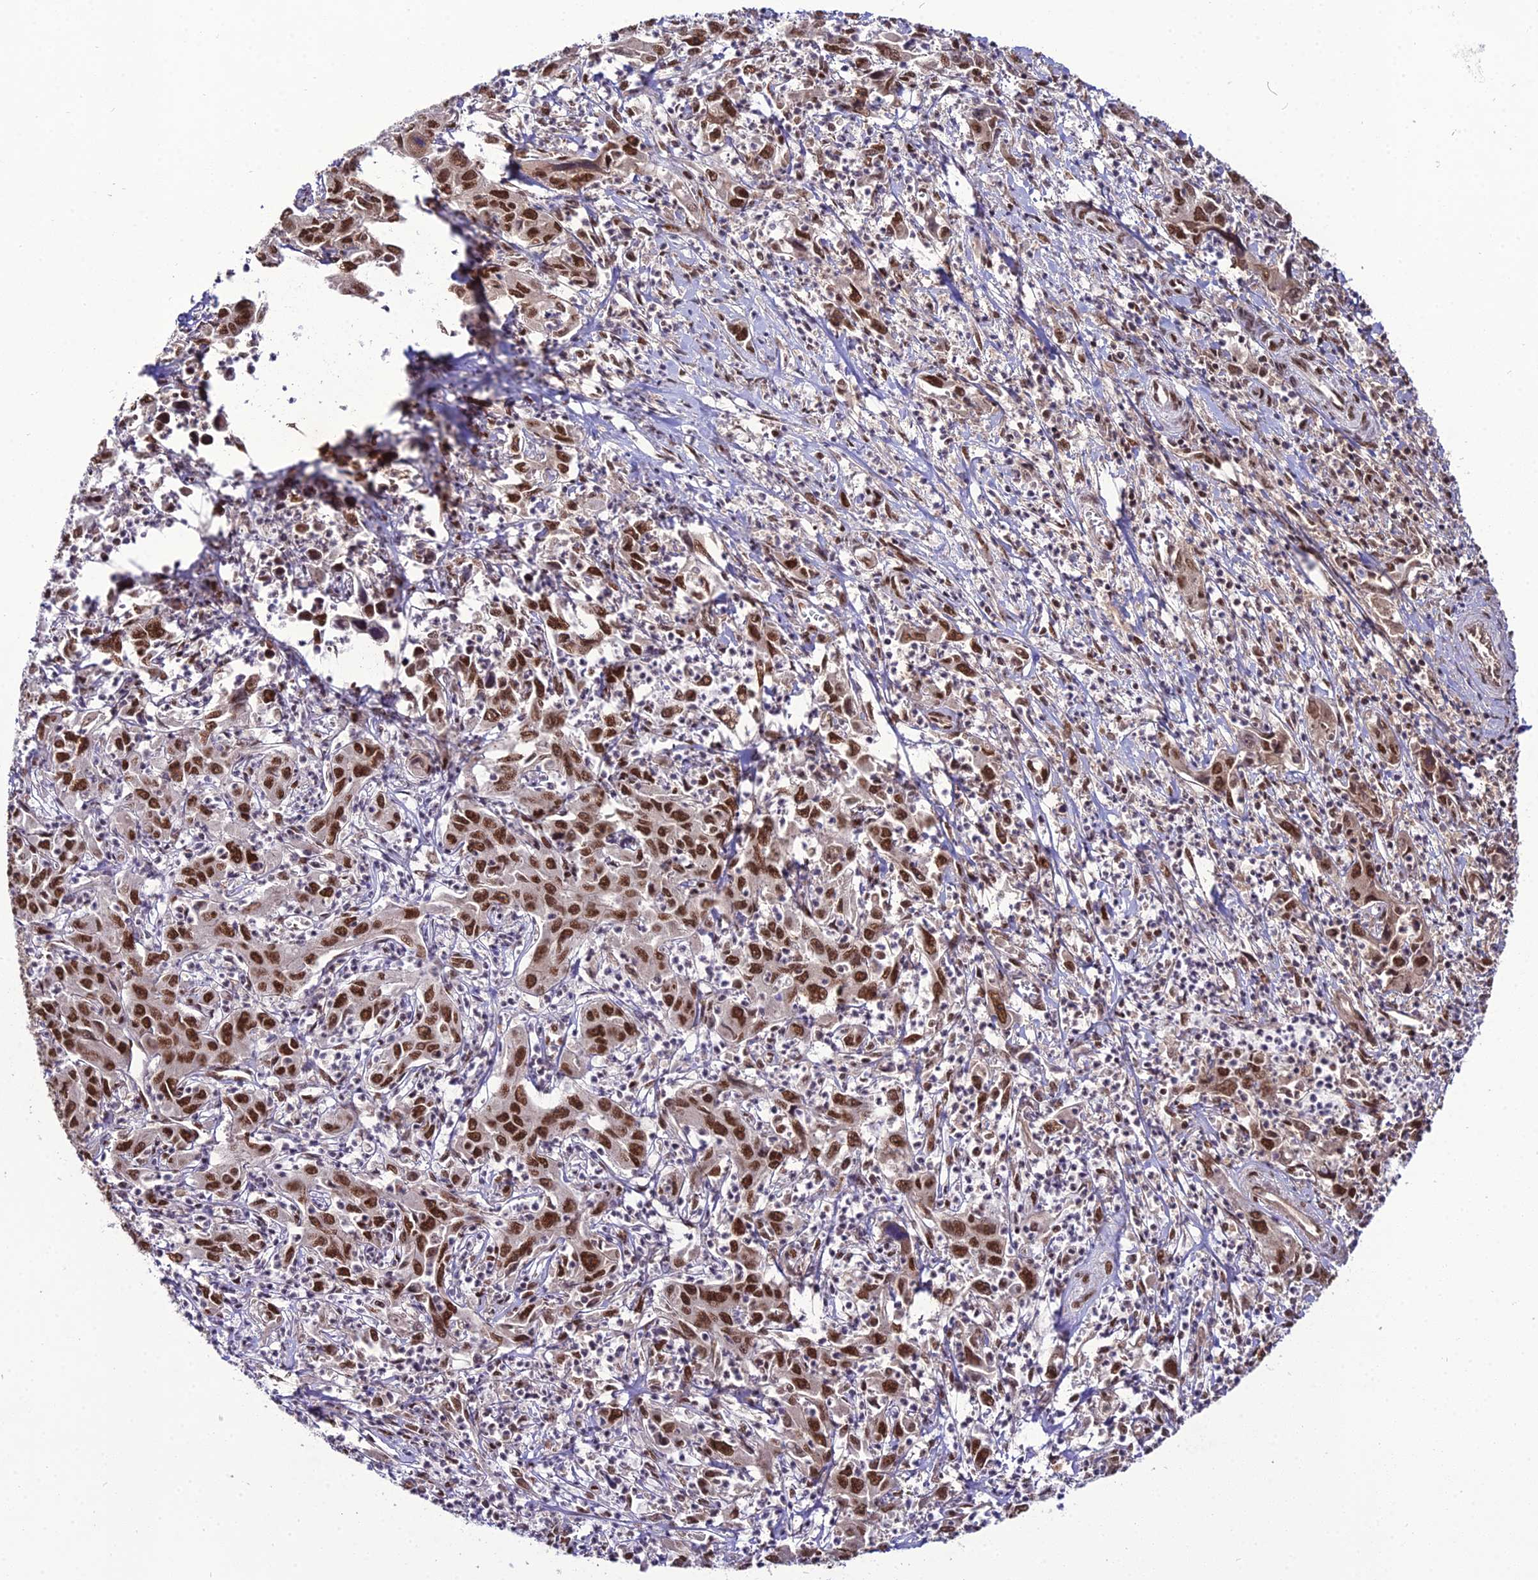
{"staining": {"intensity": "strong", "quantity": ">75%", "location": "nuclear"}, "tissue": "liver cancer", "cell_type": "Tumor cells", "image_type": "cancer", "snomed": [{"axis": "morphology", "description": "Carcinoma, Hepatocellular, NOS"}, {"axis": "topography", "description": "Liver"}], "caption": "DAB (3,3'-diaminobenzidine) immunohistochemical staining of human liver hepatocellular carcinoma demonstrates strong nuclear protein positivity in approximately >75% of tumor cells.", "gene": "RBM12", "patient": {"sex": "male", "age": 63}}